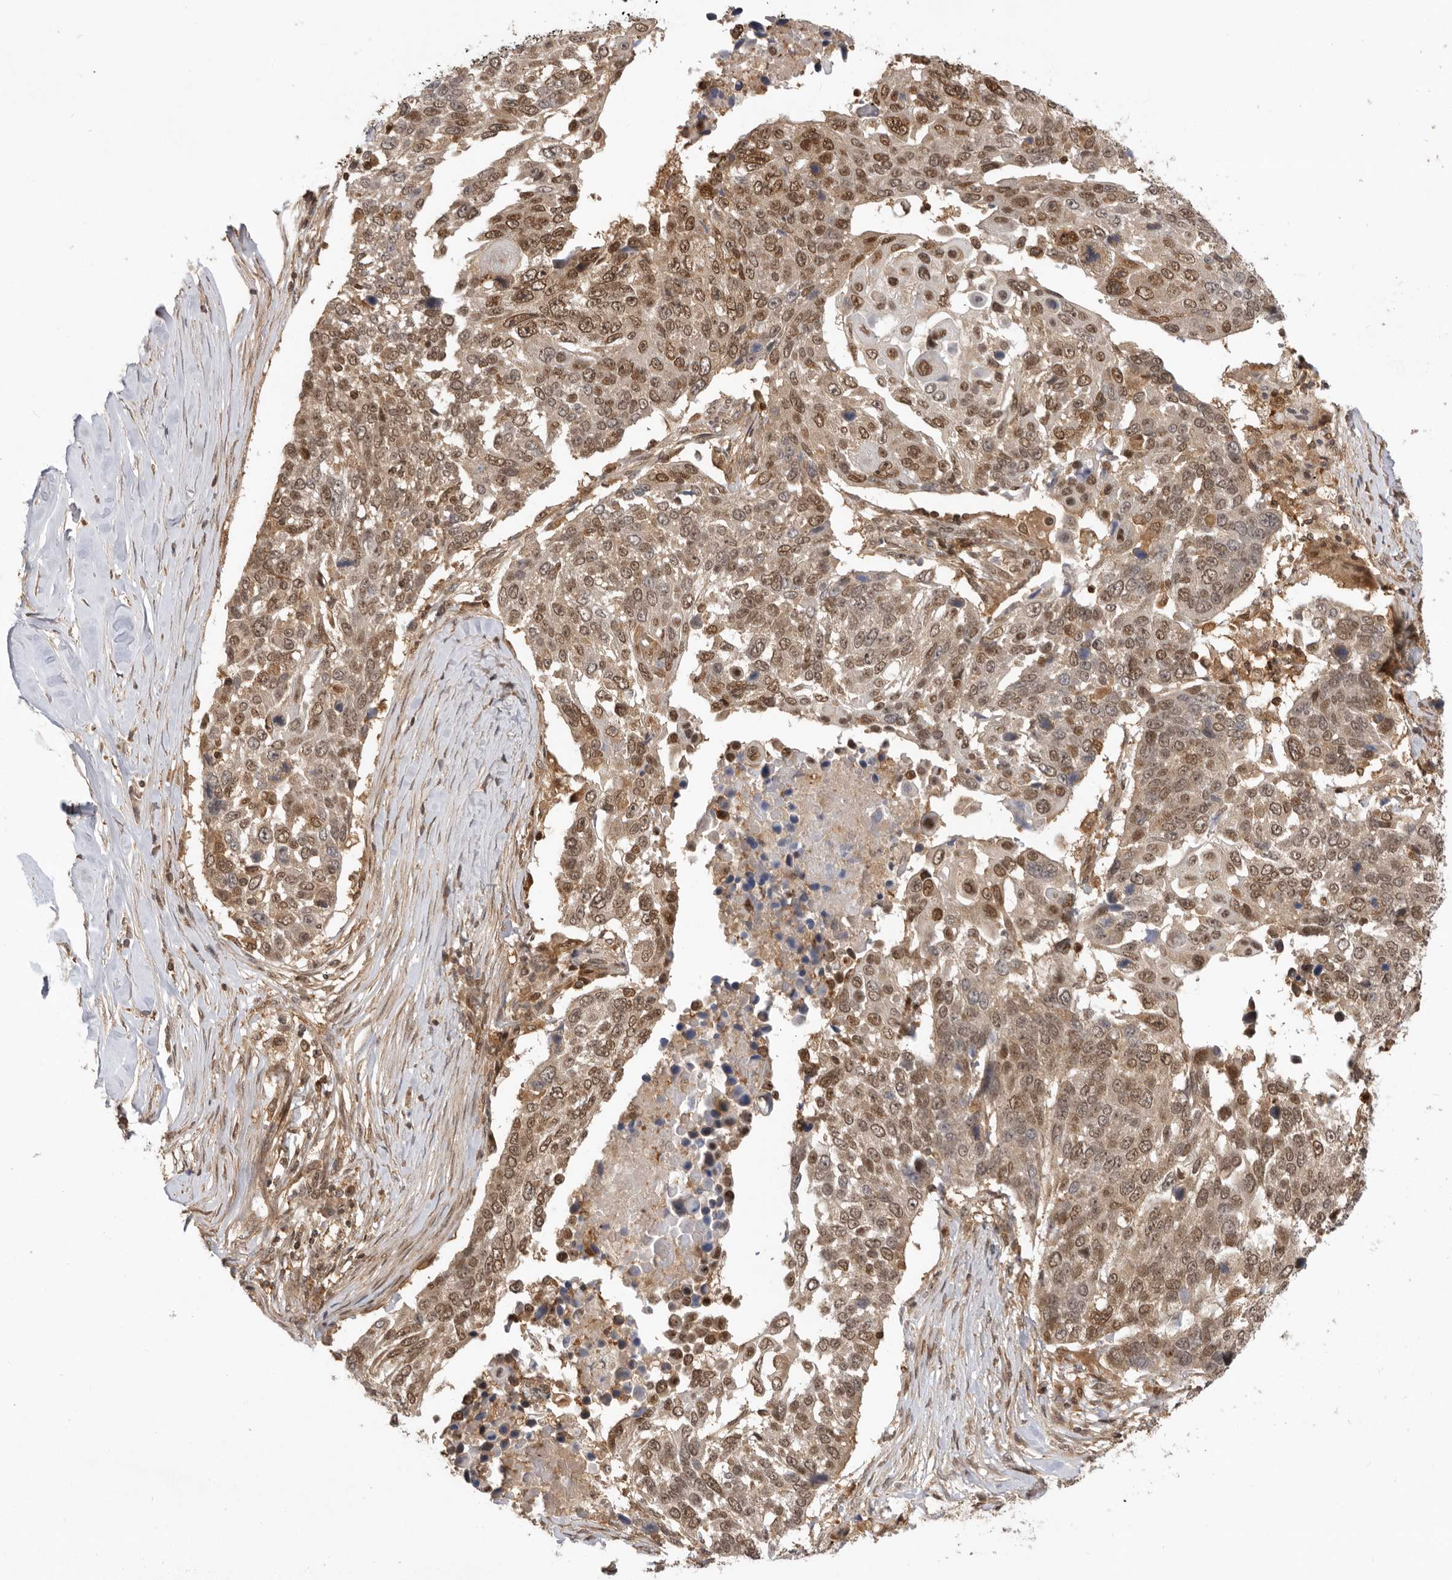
{"staining": {"intensity": "moderate", "quantity": ">75%", "location": "cytoplasmic/membranous,nuclear"}, "tissue": "lung cancer", "cell_type": "Tumor cells", "image_type": "cancer", "snomed": [{"axis": "morphology", "description": "Squamous cell carcinoma, NOS"}, {"axis": "topography", "description": "Lung"}], "caption": "Lung squamous cell carcinoma stained for a protein reveals moderate cytoplasmic/membranous and nuclear positivity in tumor cells.", "gene": "ADPRS", "patient": {"sex": "male", "age": 66}}